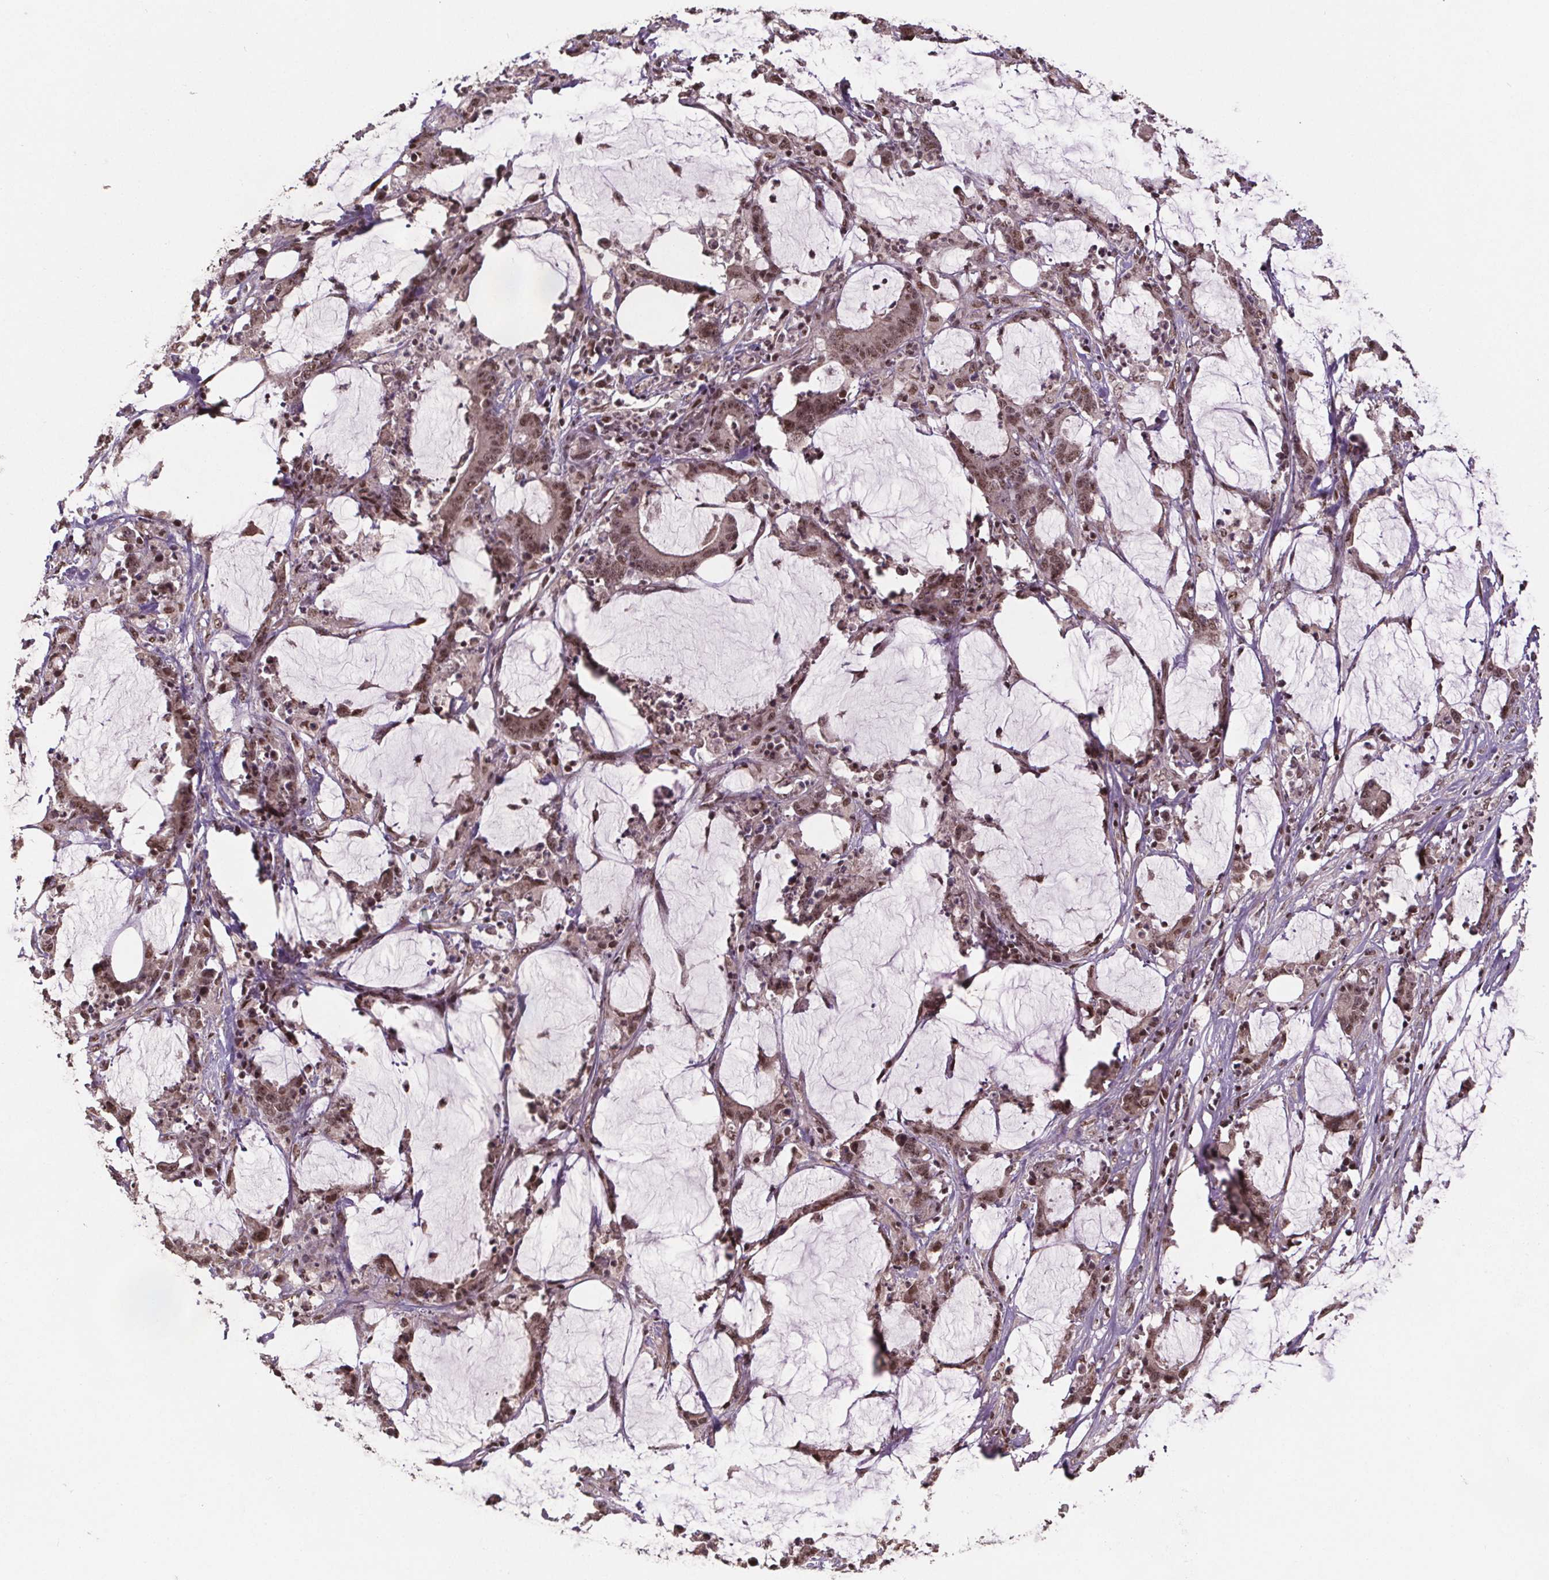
{"staining": {"intensity": "moderate", "quantity": ">75%", "location": "nuclear"}, "tissue": "stomach cancer", "cell_type": "Tumor cells", "image_type": "cancer", "snomed": [{"axis": "morphology", "description": "Adenocarcinoma, NOS"}, {"axis": "topography", "description": "Stomach, upper"}], "caption": "This photomicrograph reveals stomach cancer (adenocarcinoma) stained with IHC to label a protein in brown. The nuclear of tumor cells show moderate positivity for the protein. Nuclei are counter-stained blue.", "gene": "JARID2", "patient": {"sex": "male", "age": 68}}